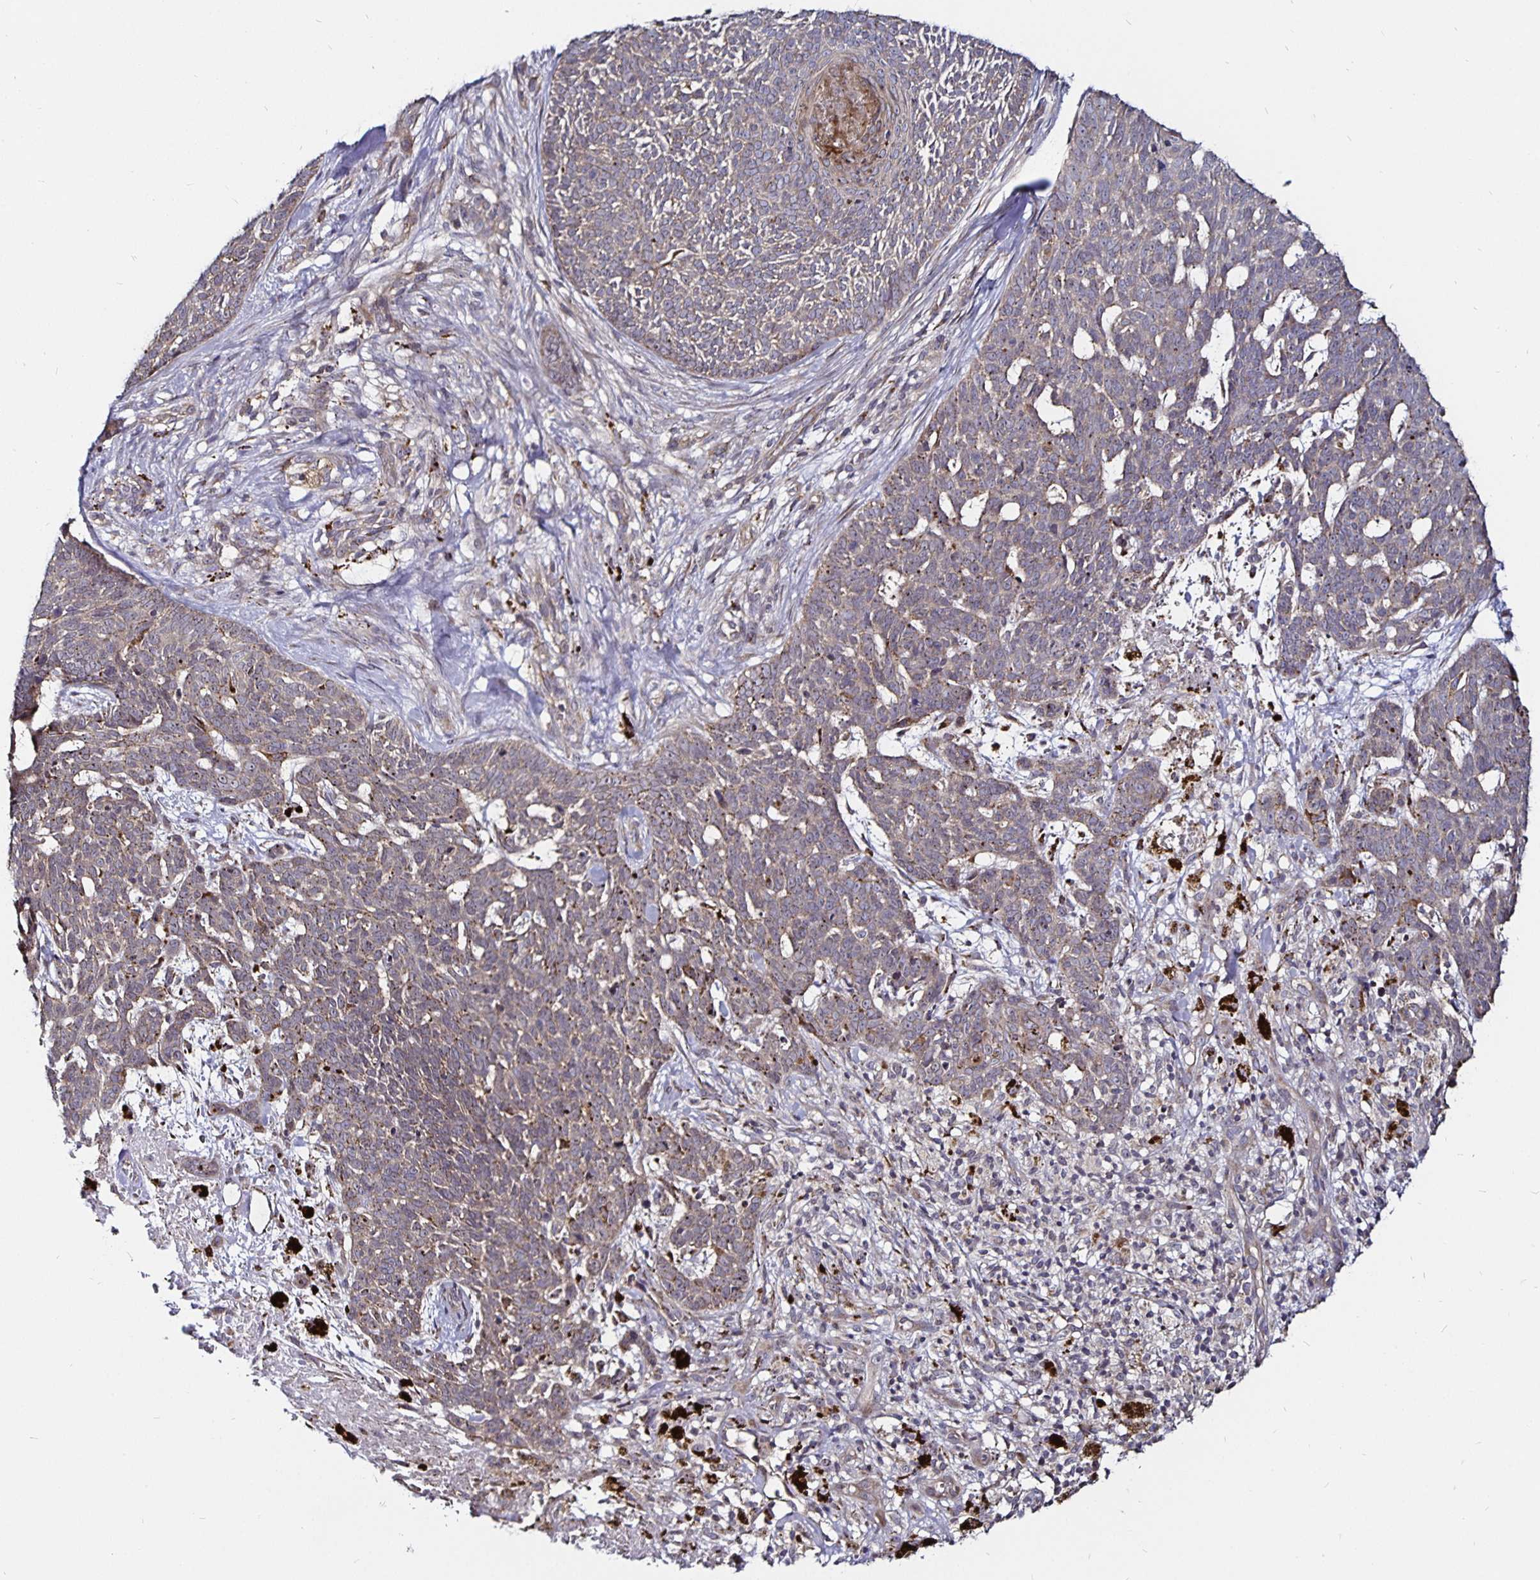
{"staining": {"intensity": "weak", "quantity": "<25%", "location": "cytoplasmic/membranous"}, "tissue": "skin cancer", "cell_type": "Tumor cells", "image_type": "cancer", "snomed": [{"axis": "morphology", "description": "Basal cell carcinoma"}, {"axis": "topography", "description": "Skin"}], "caption": "This micrograph is of skin basal cell carcinoma stained with immunohistochemistry to label a protein in brown with the nuclei are counter-stained blue. There is no expression in tumor cells. (DAB IHC with hematoxylin counter stain).", "gene": "CYP27A1", "patient": {"sex": "female", "age": 78}}